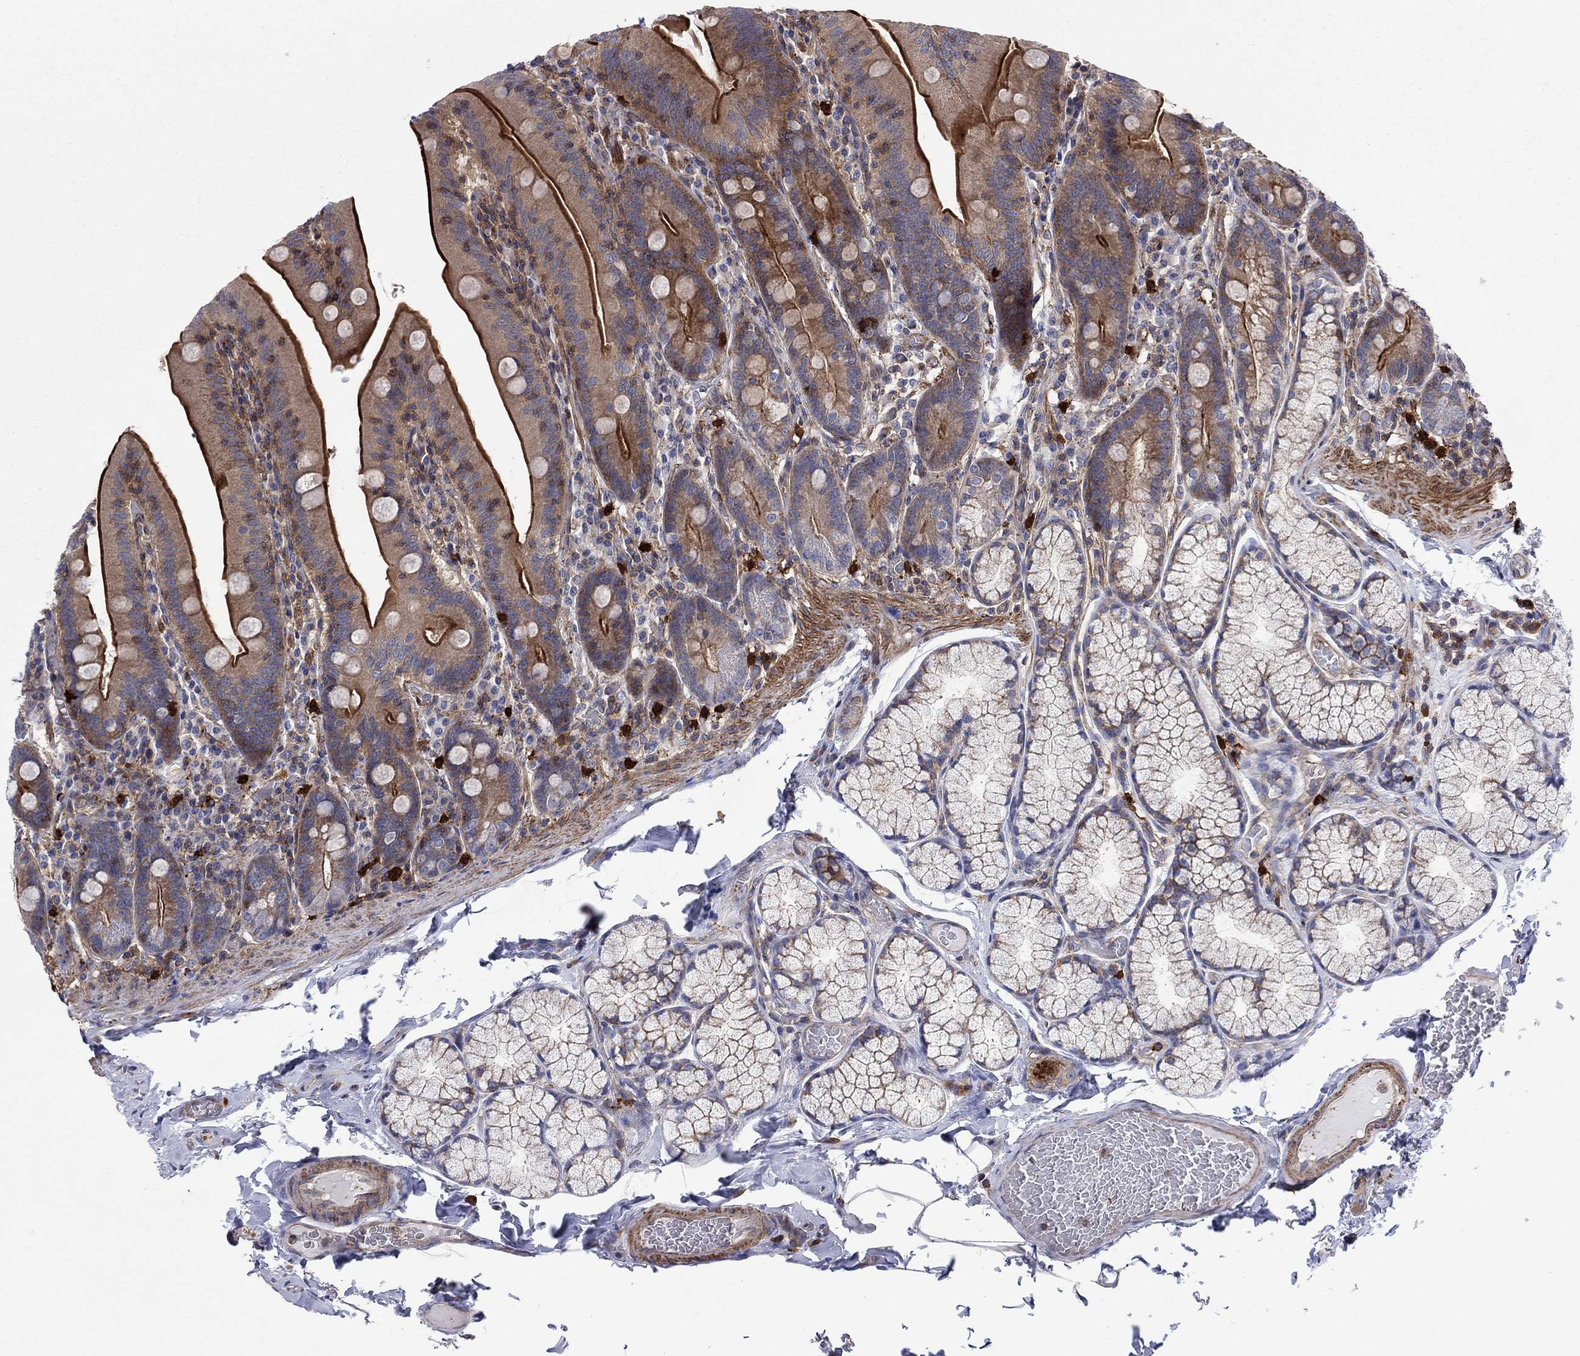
{"staining": {"intensity": "strong", "quantity": ">75%", "location": "cytoplasmic/membranous"}, "tissue": "small intestine", "cell_type": "Glandular cells", "image_type": "normal", "snomed": [{"axis": "morphology", "description": "Normal tissue, NOS"}, {"axis": "topography", "description": "Small intestine"}], "caption": "Protein staining by IHC reveals strong cytoplasmic/membranous expression in about >75% of glandular cells in unremarkable small intestine.", "gene": "PAG1", "patient": {"sex": "male", "age": 37}}